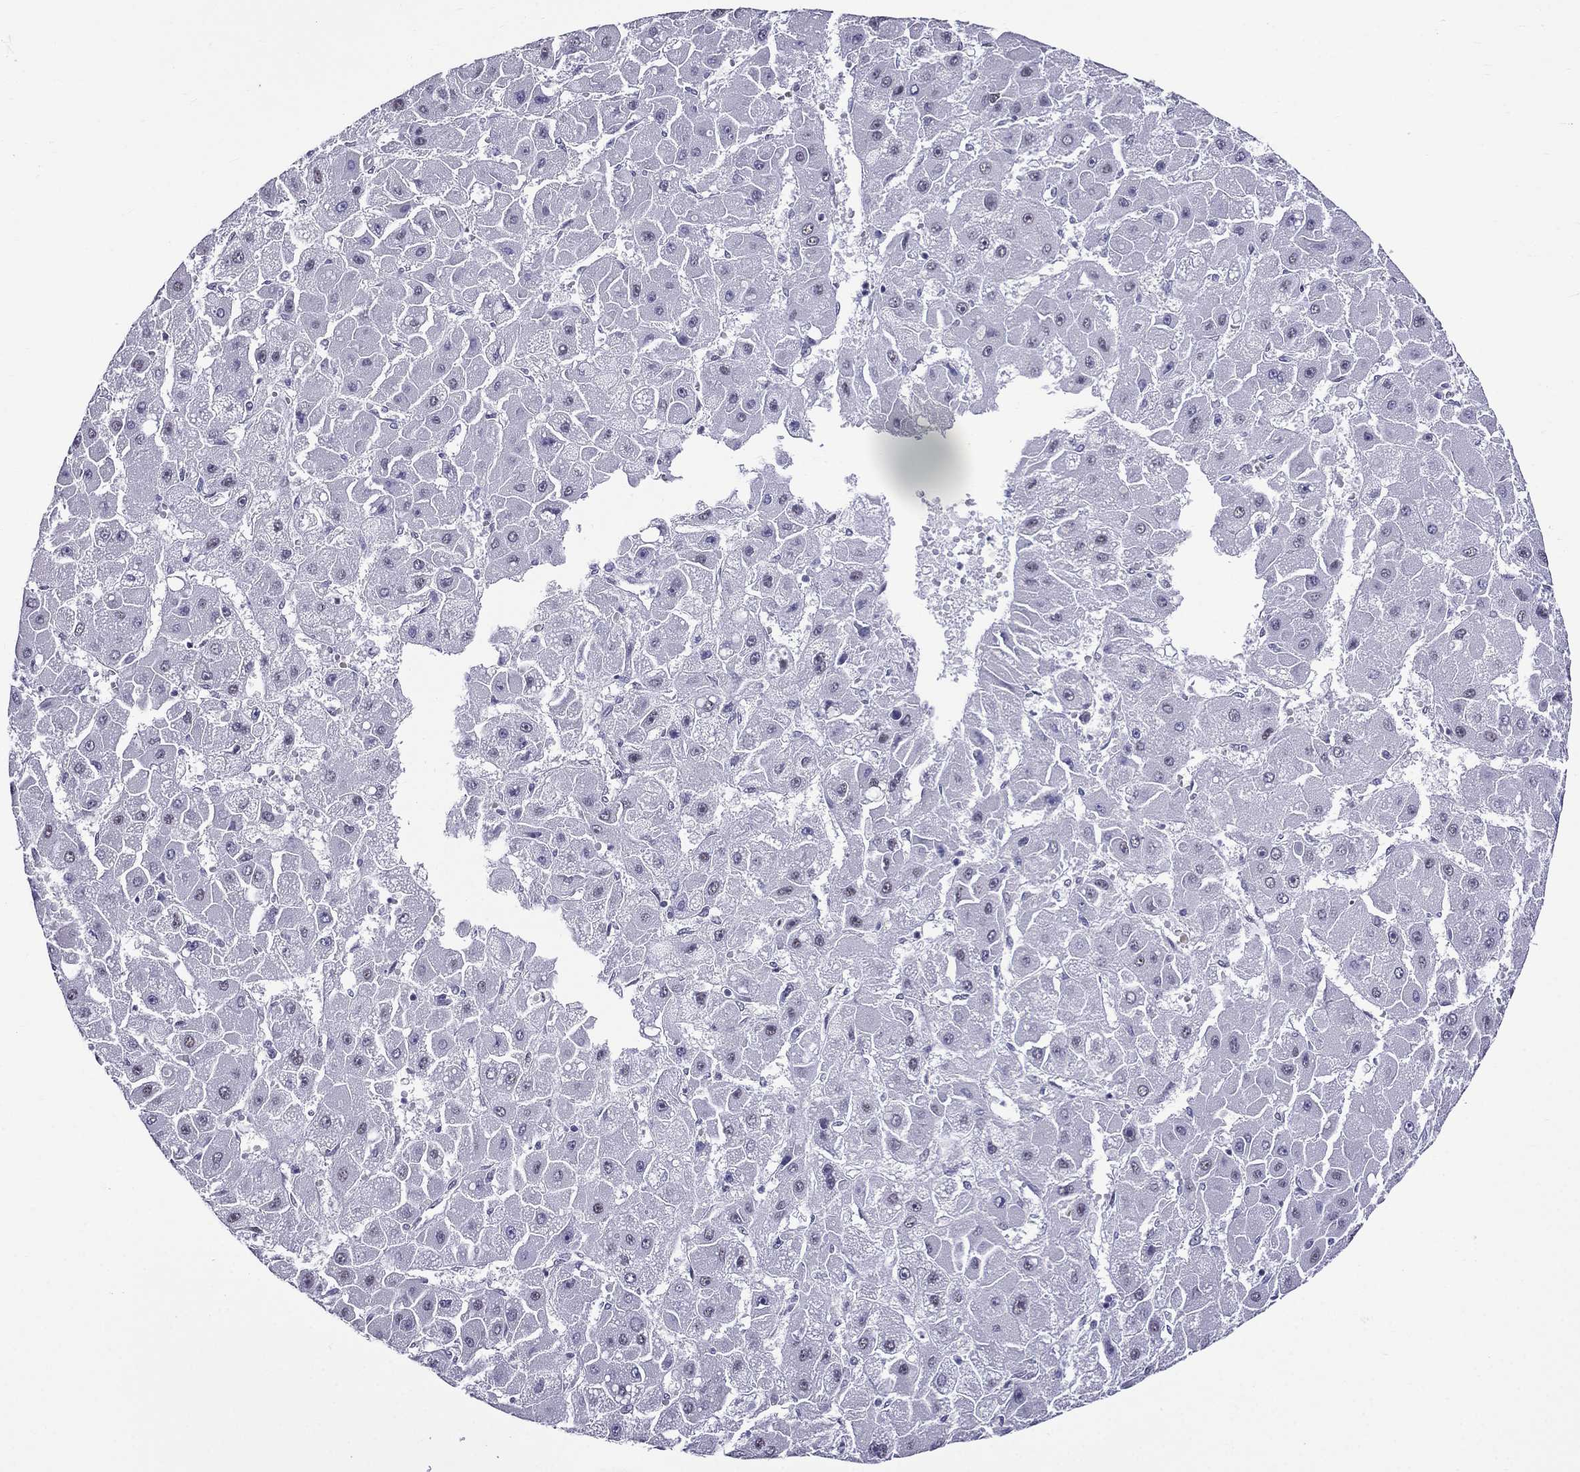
{"staining": {"intensity": "negative", "quantity": "none", "location": "none"}, "tissue": "liver cancer", "cell_type": "Tumor cells", "image_type": "cancer", "snomed": [{"axis": "morphology", "description": "Carcinoma, Hepatocellular, NOS"}, {"axis": "topography", "description": "Liver"}], "caption": "This histopathology image is of liver cancer stained with immunohistochemistry to label a protein in brown with the nuclei are counter-stained blue. There is no expression in tumor cells. Brightfield microscopy of immunohistochemistry stained with DAB (3,3'-diaminobenzidine) (brown) and hematoxylin (blue), captured at high magnification.", "gene": "MGP", "patient": {"sex": "female", "age": 25}}